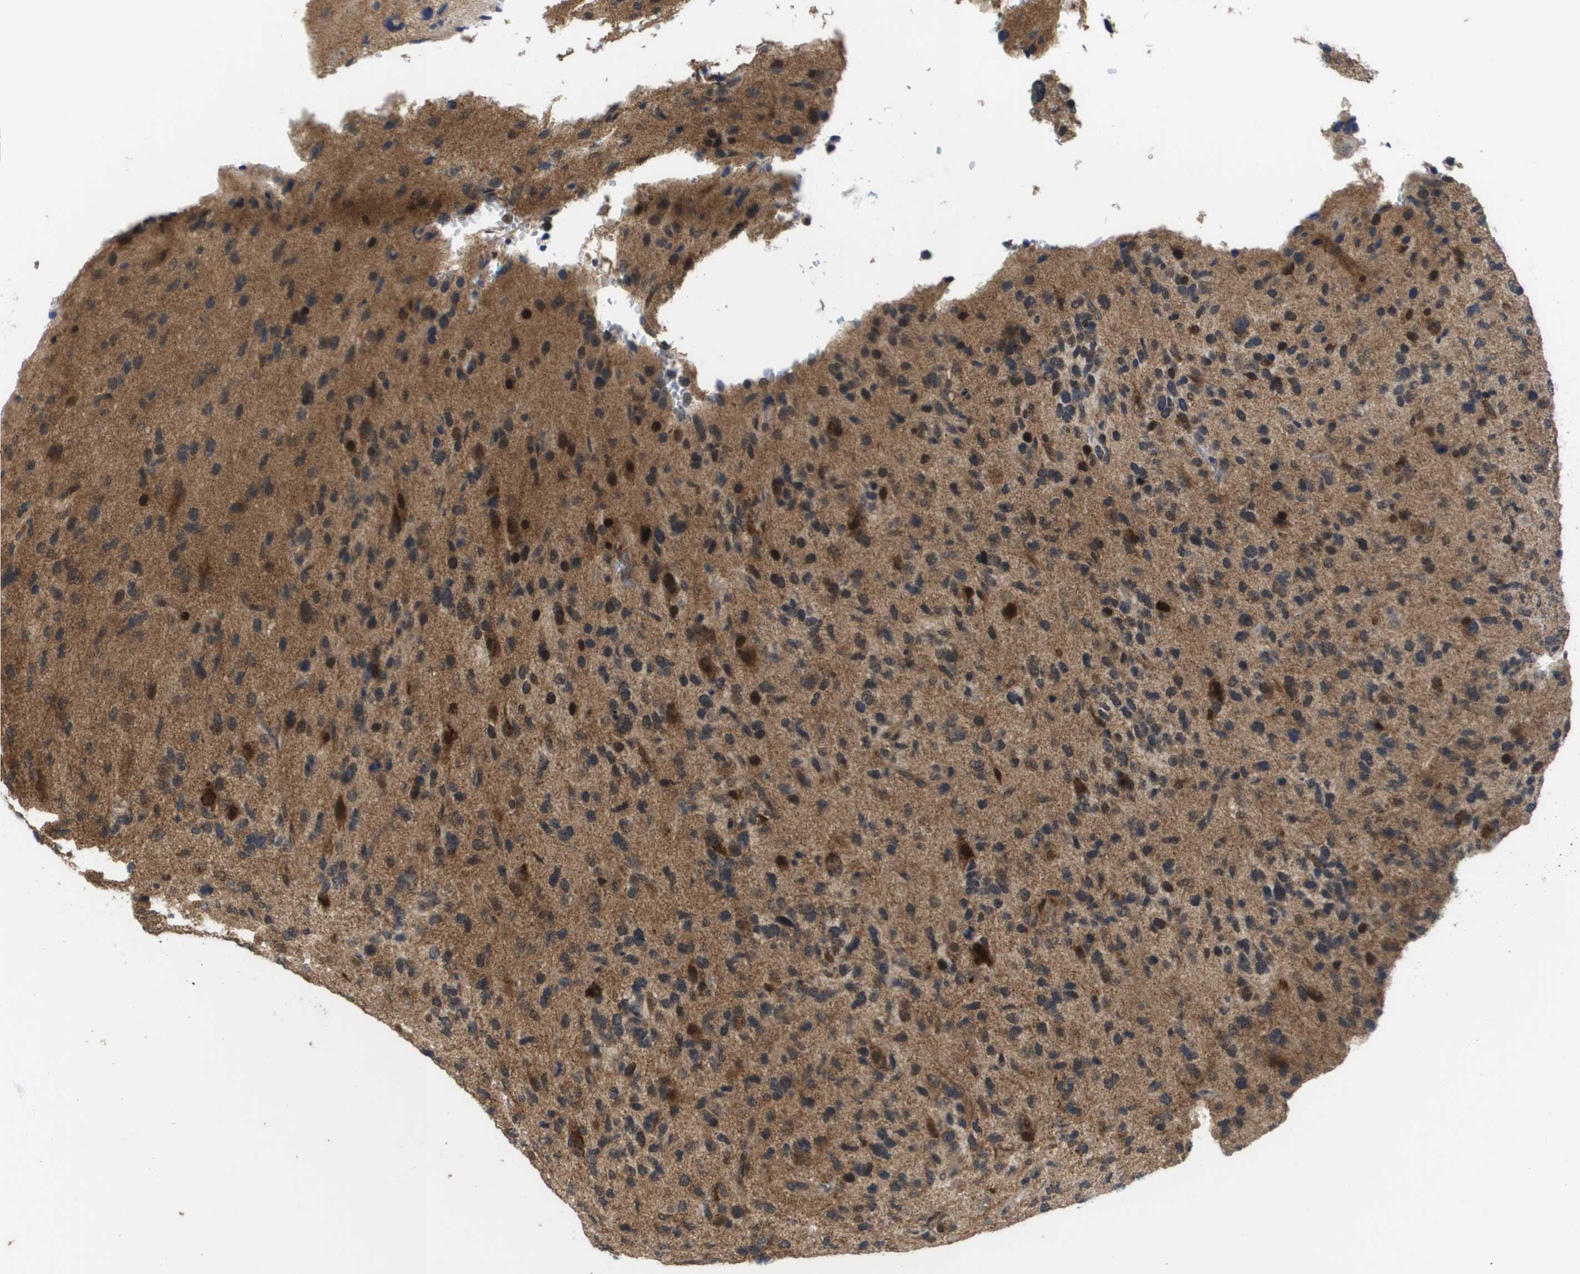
{"staining": {"intensity": "strong", "quantity": "<25%", "location": "cytoplasmic/membranous,nuclear"}, "tissue": "glioma", "cell_type": "Tumor cells", "image_type": "cancer", "snomed": [{"axis": "morphology", "description": "Glioma, malignant, High grade"}, {"axis": "topography", "description": "Brain"}], "caption": "Human malignant glioma (high-grade) stained with a protein marker reveals strong staining in tumor cells.", "gene": "RBM38", "patient": {"sex": "female", "age": 58}}